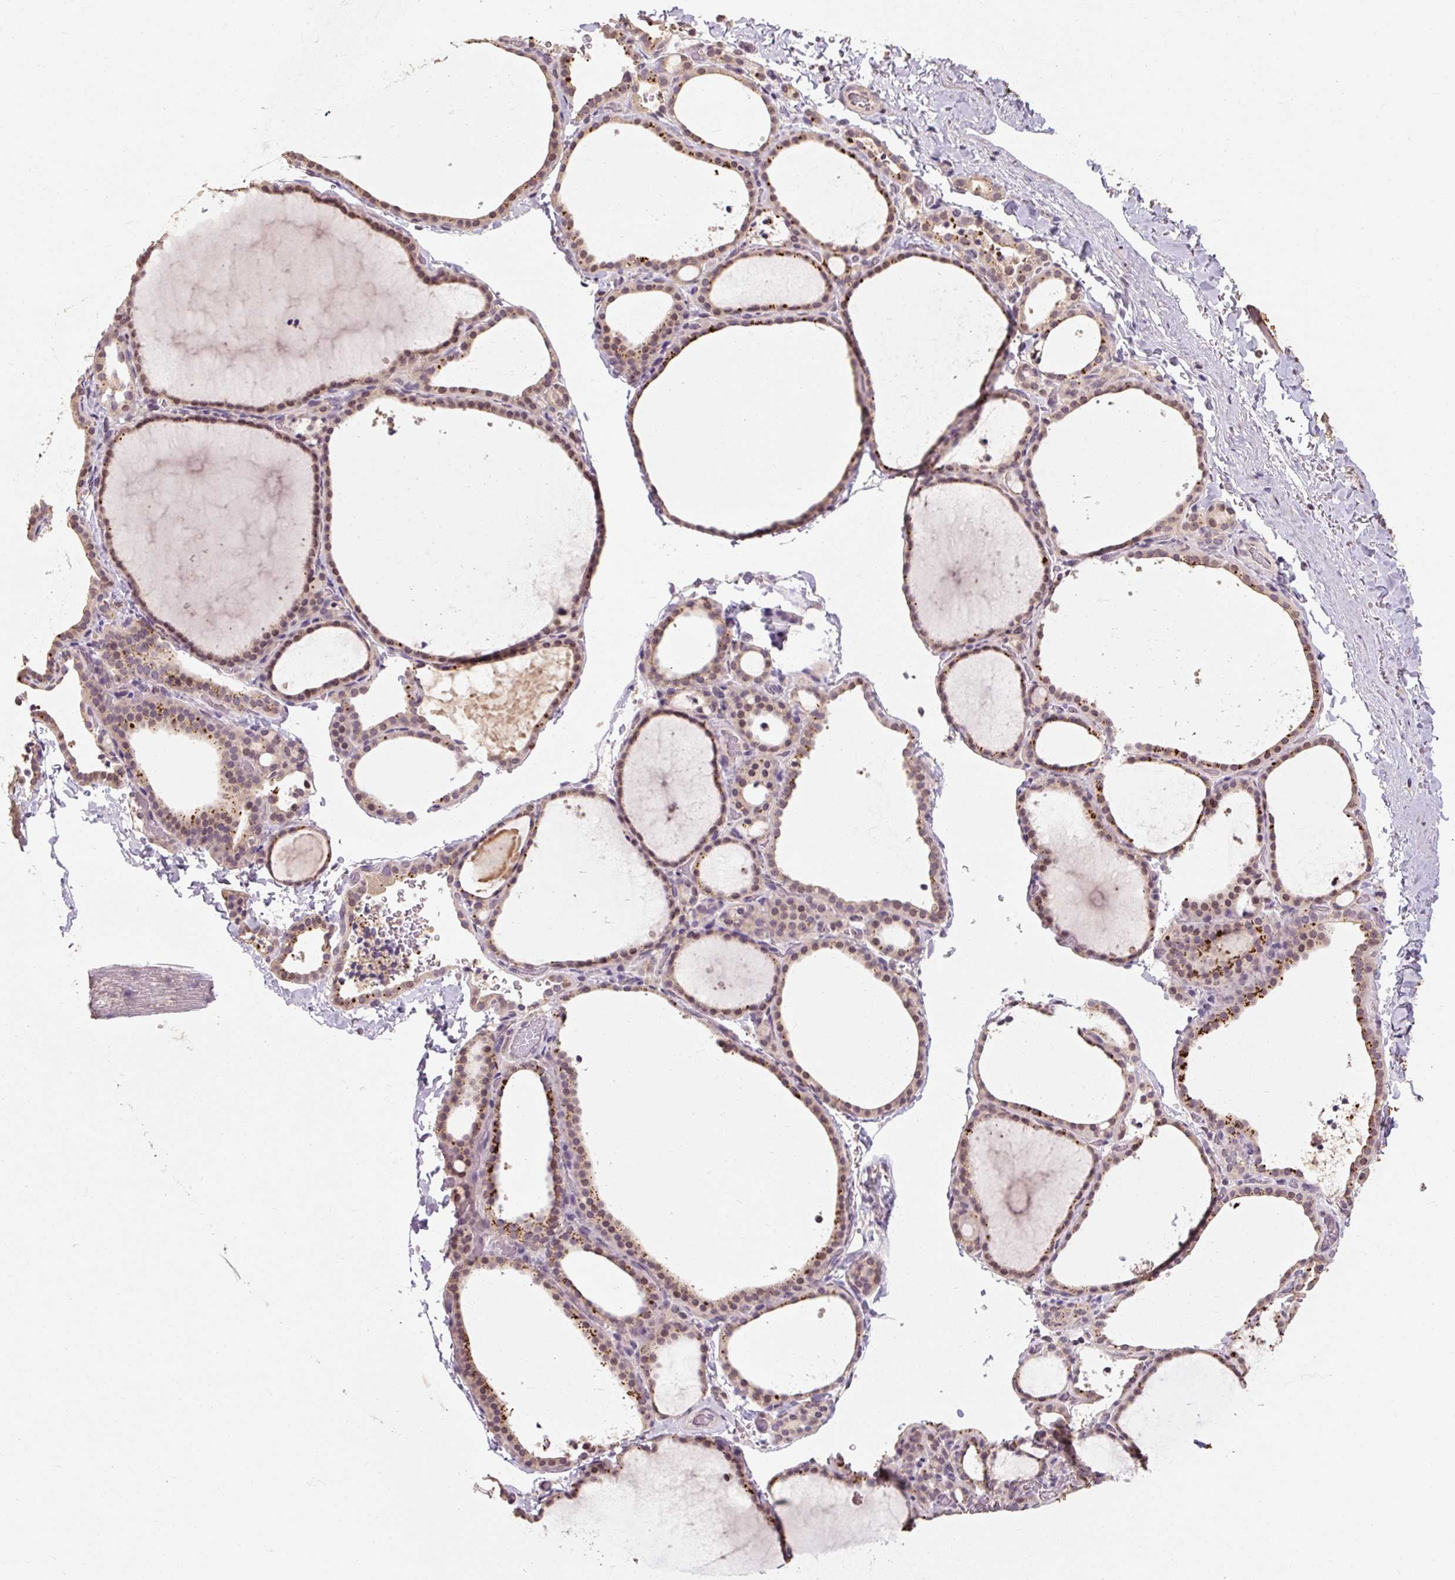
{"staining": {"intensity": "moderate", "quantity": "25%-75%", "location": "cytoplasmic/membranous"}, "tissue": "thyroid gland", "cell_type": "Glandular cells", "image_type": "normal", "snomed": [{"axis": "morphology", "description": "Normal tissue, NOS"}, {"axis": "topography", "description": "Thyroid gland"}], "caption": "Thyroid gland stained with DAB IHC demonstrates medium levels of moderate cytoplasmic/membranous expression in about 25%-75% of glandular cells.", "gene": "CFAP65", "patient": {"sex": "female", "age": 22}}